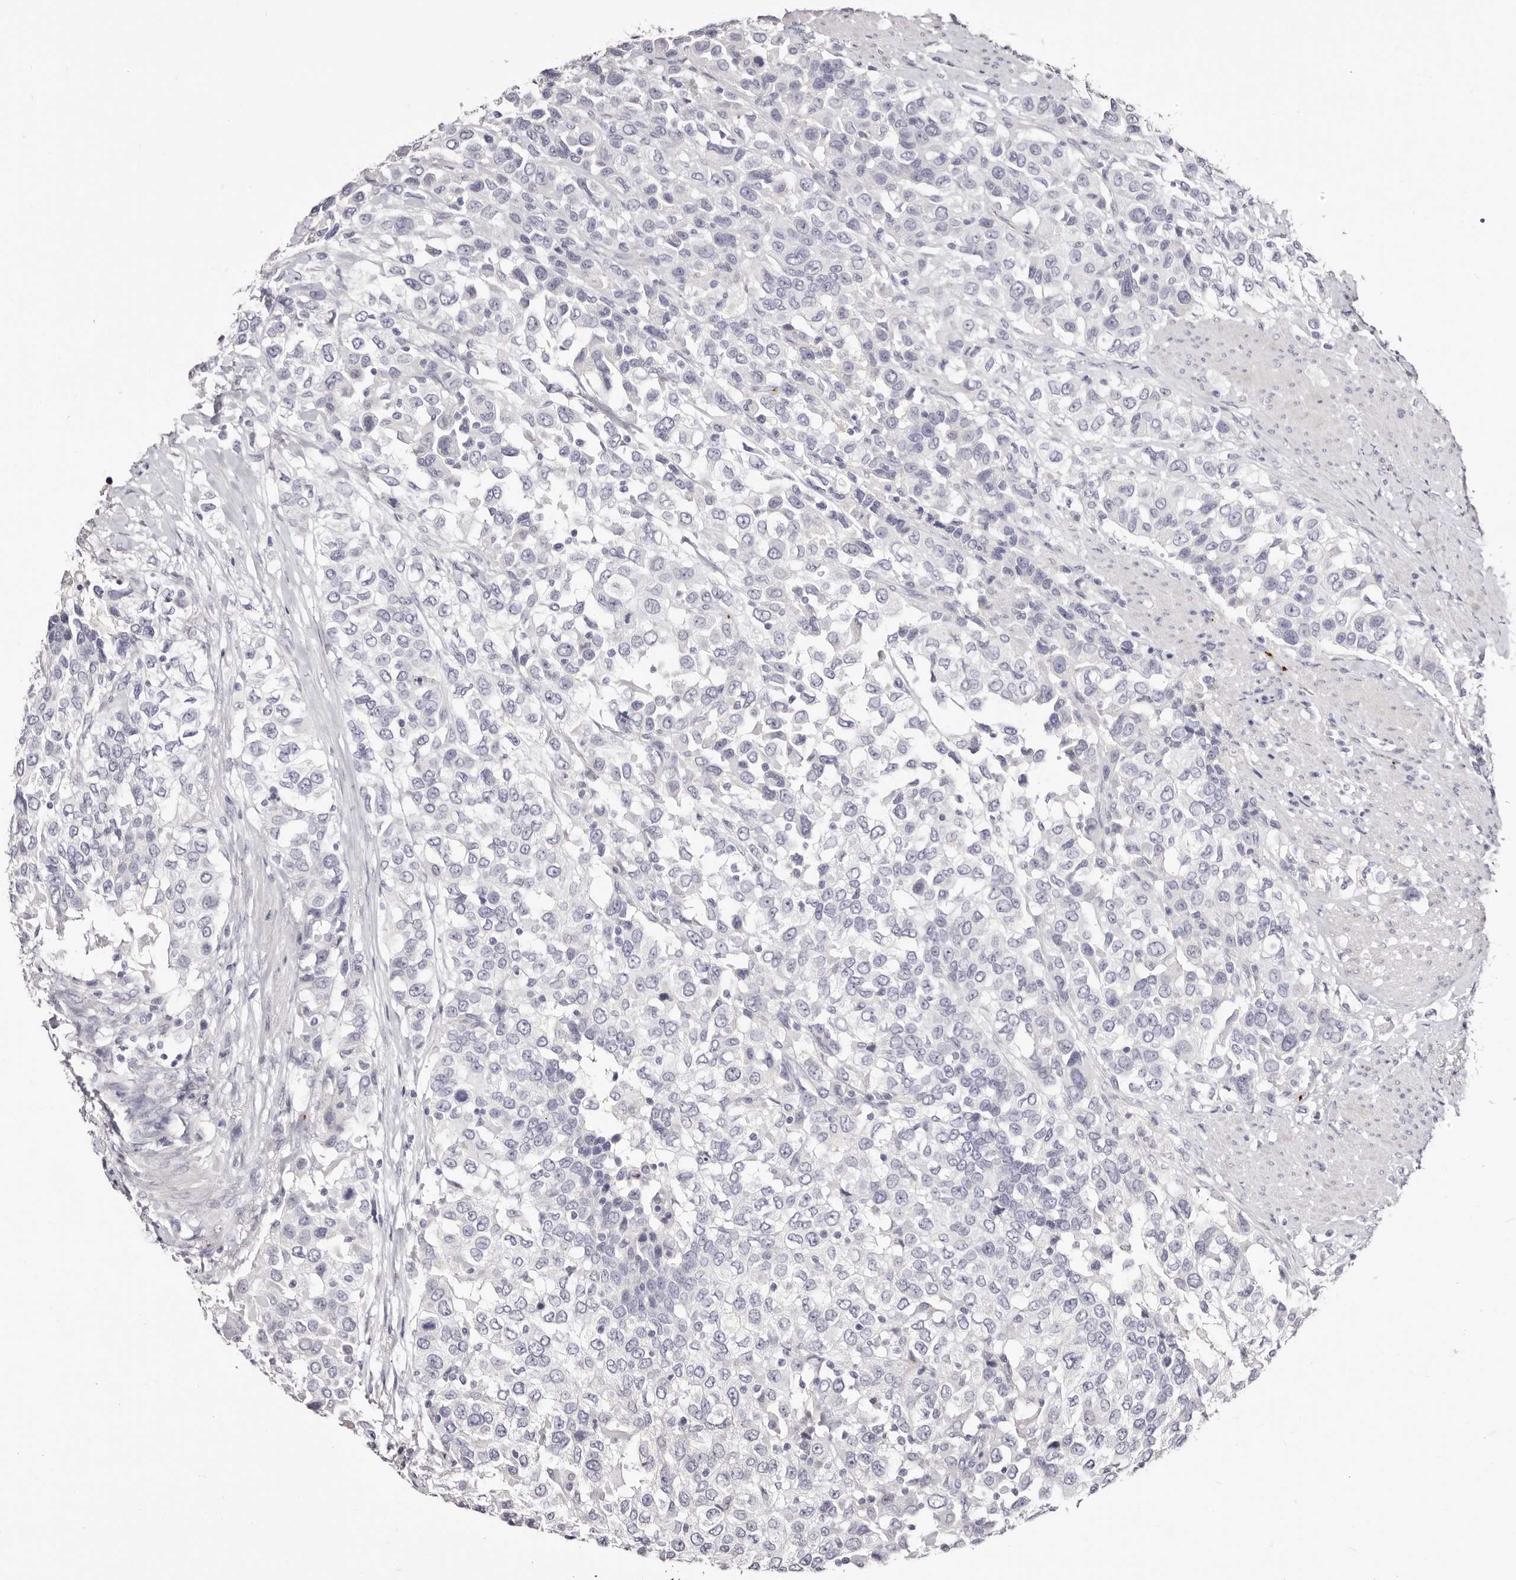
{"staining": {"intensity": "negative", "quantity": "none", "location": "none"}, "tissue": "urothelial cancer", "cell_type": "Tumor cells", "image_type": "cancer", "snomed": [{"axis": "morphology", "description": "Urothelial carcinoma, High grade"}, {"axis": "topography", "description": "Urinary bladder"}], "caption": "A histopathology image of urothelial cancer stained for a protein exhibits no brown staining in tumor cells.", "gene": "PF4", "patient": {"sex": "female", "age": 80}}